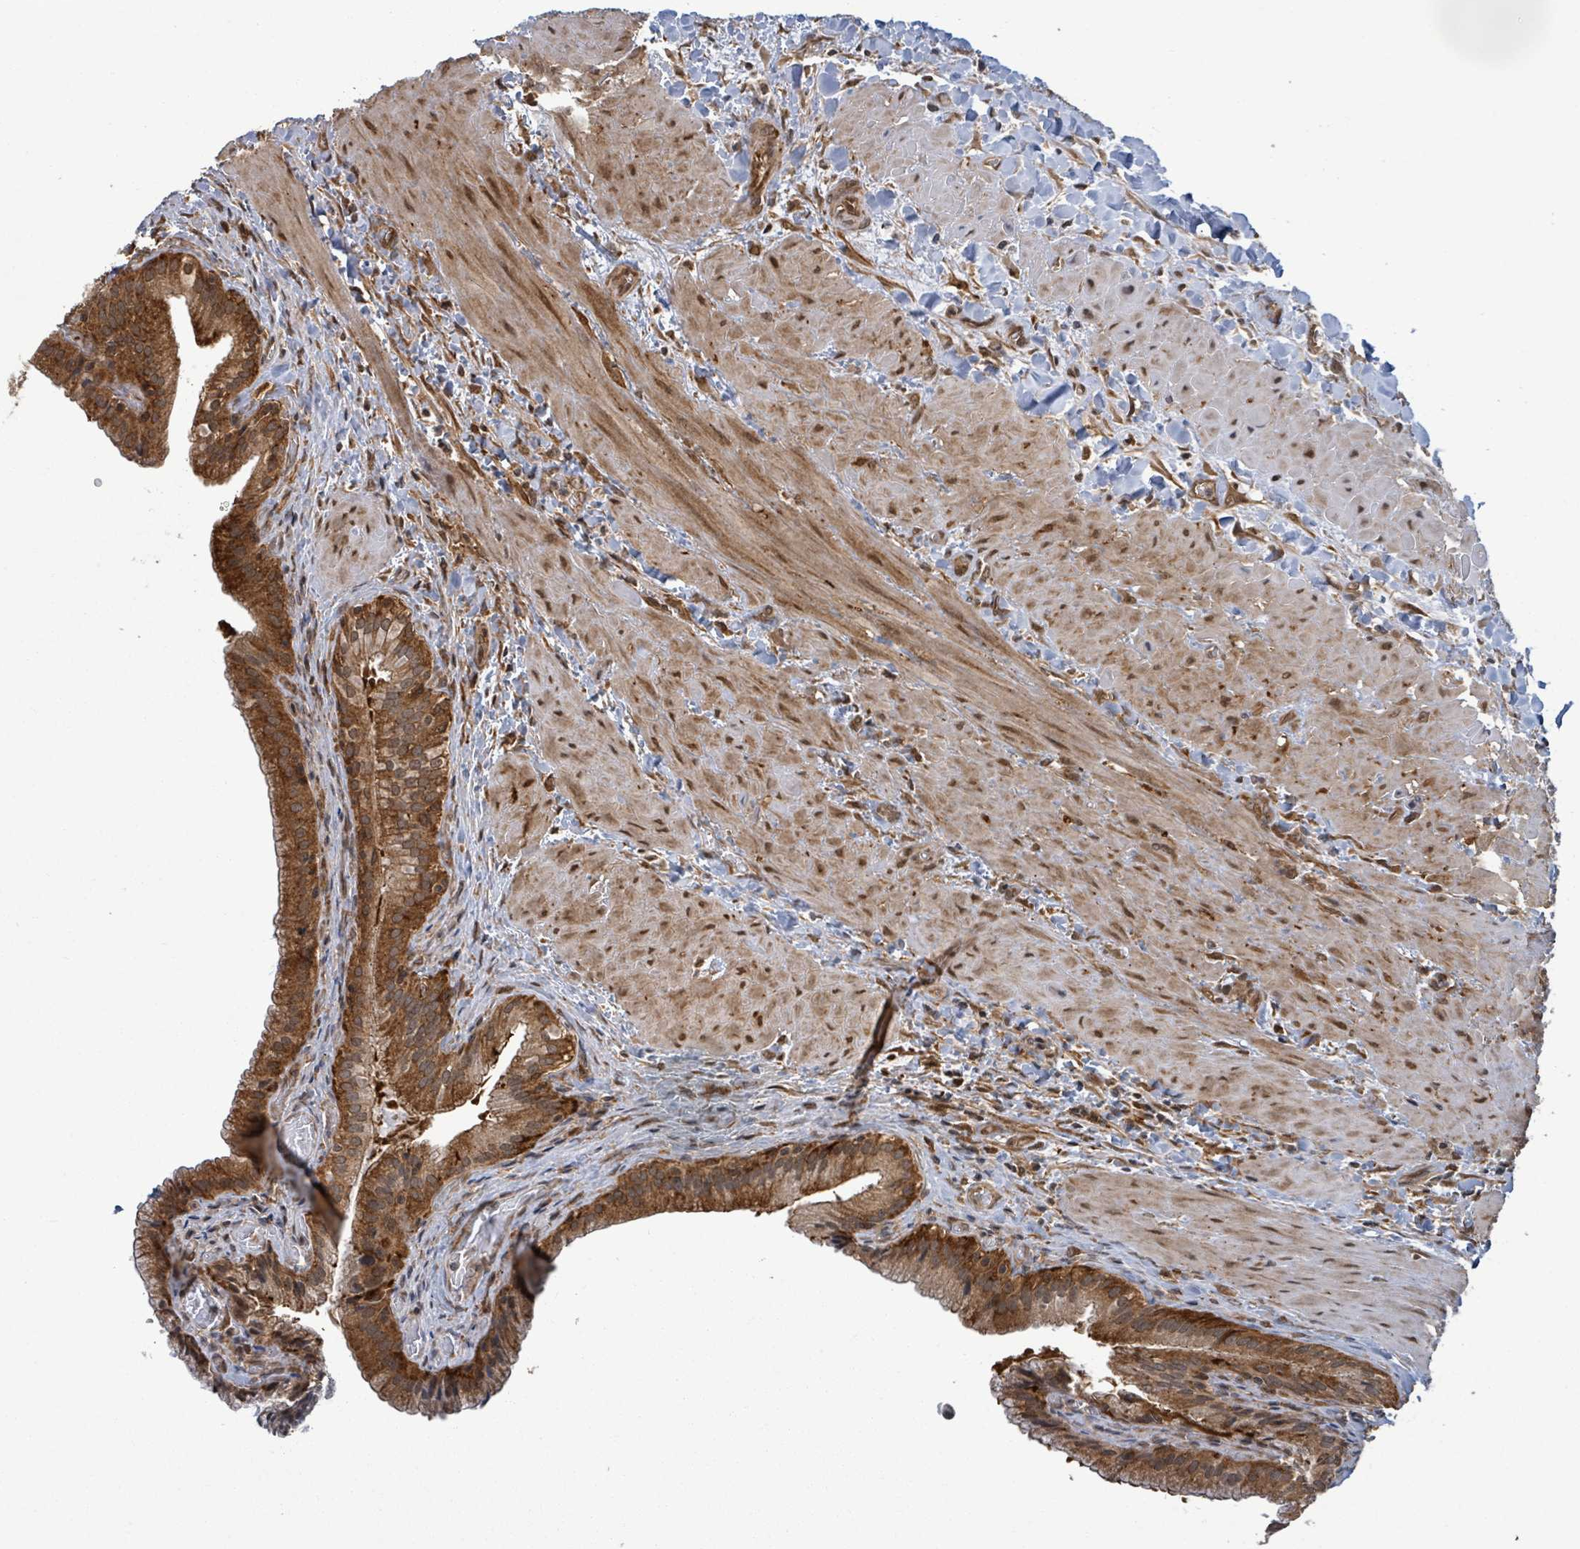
{"staining": {"intensity": "strong", "quantity": ">75%", "location": "cytoplasmic/membranous"}, "tissue": "gallbladder", "cell_type": "Glandular cells", "image_type": "normal", "snomed": [{"axis": "morphology", "description": "Normal tissue, NOS"}, {"axis": "topography", "description": "Gallbladder"}], "caption": "Immunohistochemical staining of normal human gallbladder reveals high levels of strong cytoplasmic/membranous staining in about >75% of glandular cells. (DAB IHC with brightfield microscopy, high magnification).", "gene": "ENSG00000256500", "patient": {"sex": "male", "age": 24}}